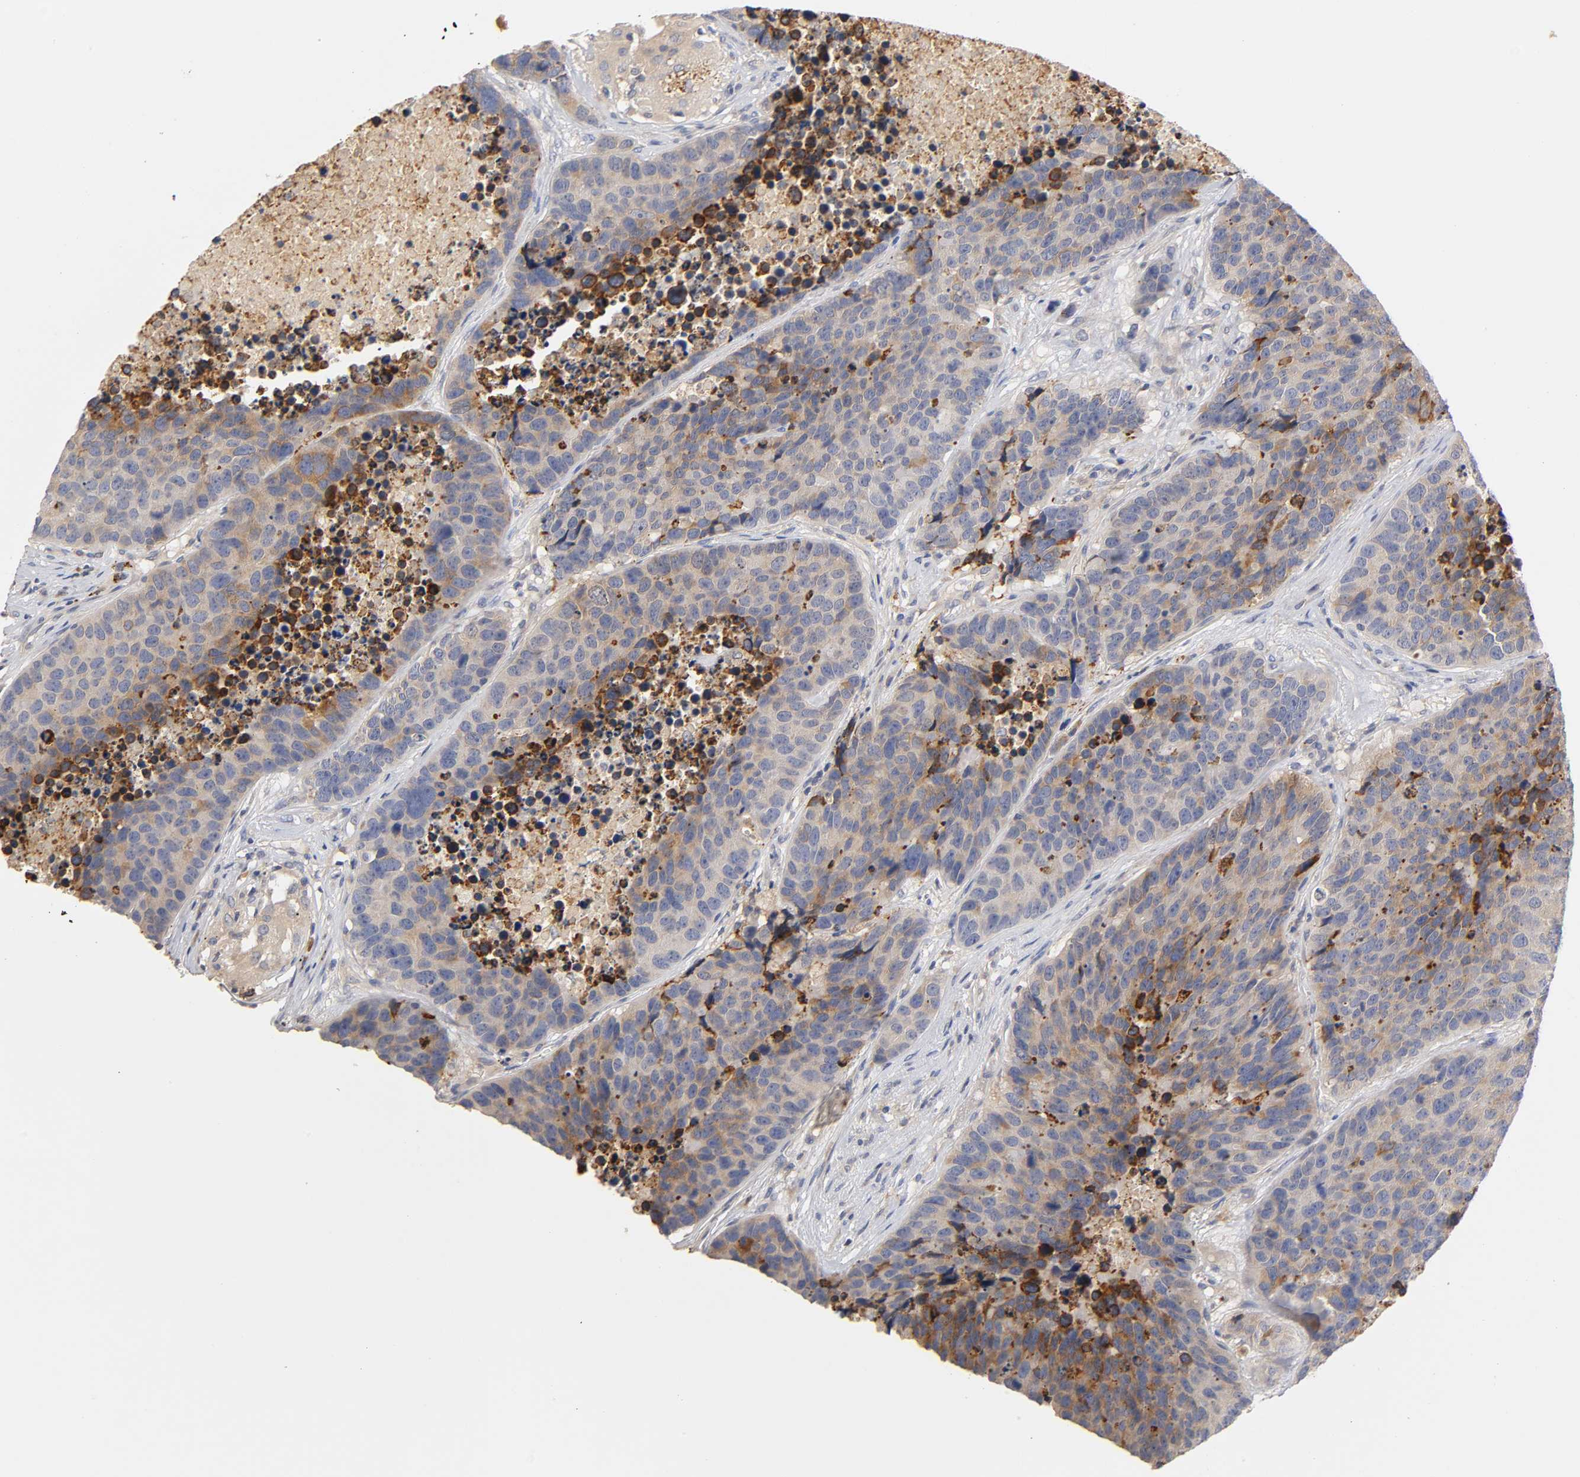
{"staining": {"intensity": "weak", "quantity": "25%-75%", "location": "cytoplasmic/membranous"}, "tissue": "carcinoid", "cell_type": "Tumor cells", "image_type": "cancer", "snomed": [{"axis": "morphology", "description": "Carcinoid, malignant, NOS"}, {"axis": "topography", "description": "Lung"}], "caption": "IHC staining of carcinoid (malignant), which reveals low levels of weak cytoplasmic/membranous staining in approximately 25%-75% of tumor cells indicating weak cytoplasmic/membranous protein staining. The staining was performed using DAB (brown) for protein detection and nuclei were counterstained in hematoxylin (blue).", "gene": "RHOA", "patient": {"sex": "male", "age": 60}}